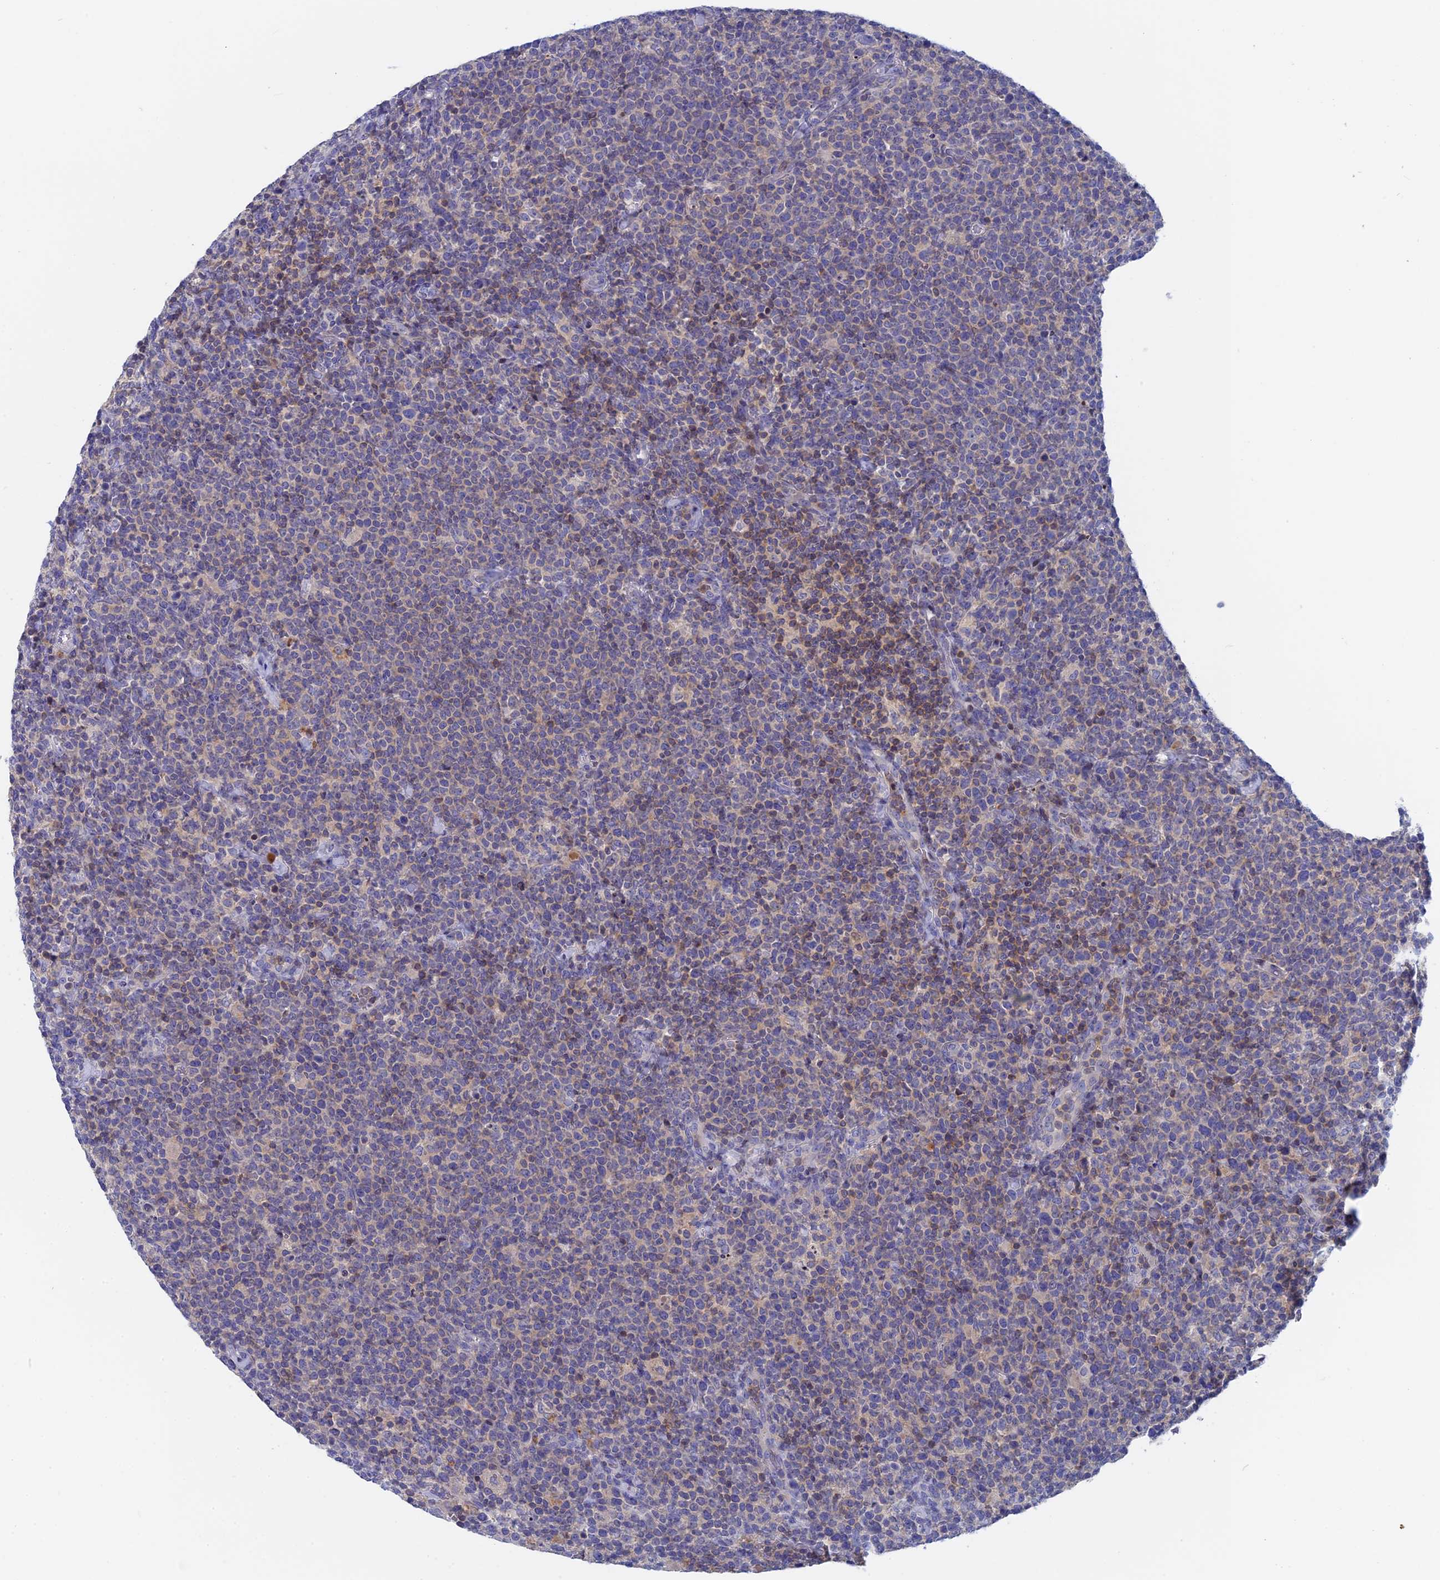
{"staining": {"intensity": "negative", "quantity": "none", "location": "none"}, "tissue": "lymphoma", "cell_type": "Tumor cells", "image_type": "cancer", "snomed": [{"axis": "morphology", "description": "Malignant lymphoma, non-Hodgkin's type, High grade"}, {"axis": "topography", "description": "Lymph node"}], "caption": "High power microscopy micrograph of an immunohistochemistry photomicrograph of lymphoma, revealing no significant expression in tumor cells. (IHC, brightfield microscopy, high magnification).", "gene": "ACP7", "patient": {"sex": "male", "age": 61}}